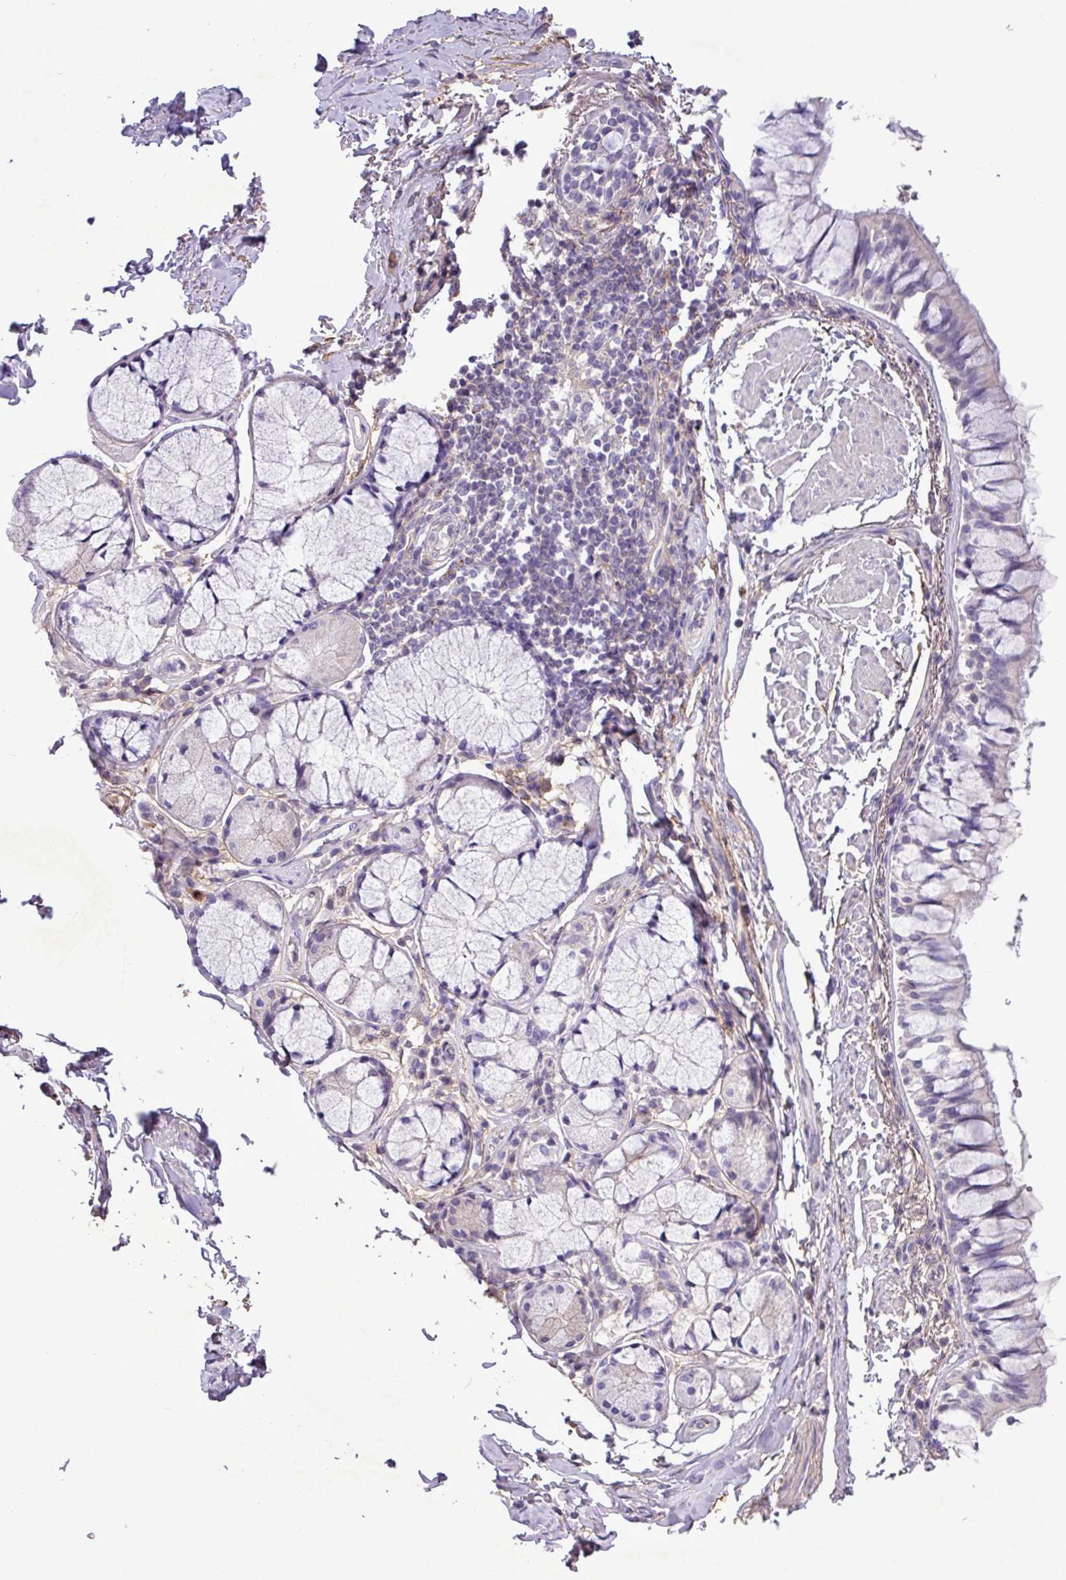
{"staining": {"intensity": "negative", "quantity": "none", "location": "none"}, "tissue": "bronchus", "cell_type": "Respiratory epithelial cells", "image_type": "normal", "snomed": [{"axis": "morphology", "description": "Normal tissue, NOS"}, {"axis": "topography", "description": "Bronchus"}], "caption": "This histopathology image is of benign bronchus stained with immunohistochemistry (IHC) to label a protein in brown with the nuclei are counter-stained blue. There is no expression in respiratory epithelial cells.", "gene": "CD248", "patient": {"sex": "male", "age": 70}}